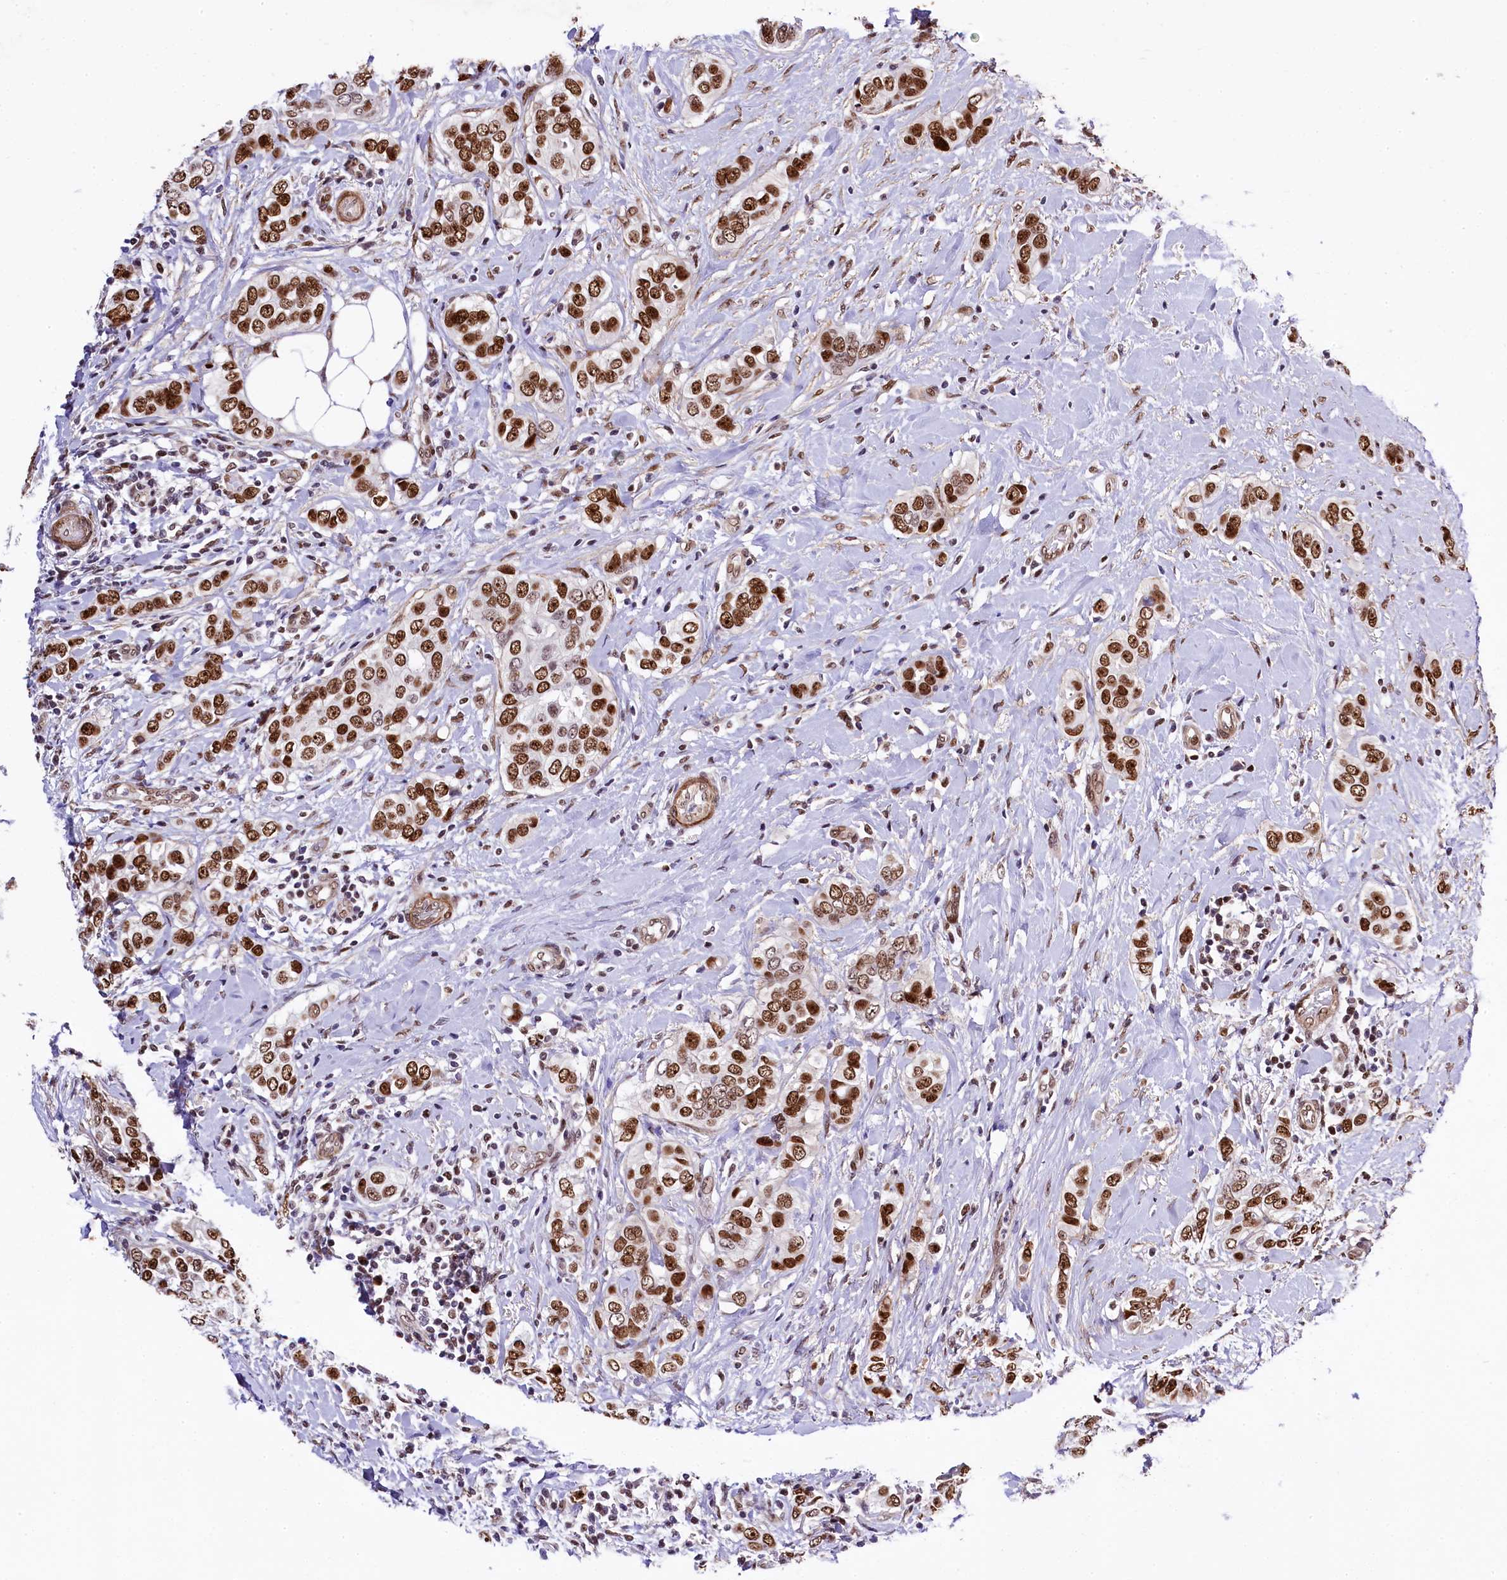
{"staining": {"intensity": "moderate", "quantity": ">75%", "location": "nuclear"}, "tissue": "breast cancer", "cell_type": "Tumor cells", "image_type": "cancer", "snomed": [{"axis": "morphology", "description": "Lobular carcinoma"}, {"axis": "topography", "description": "Breast"}], "caption": "IHC of breast cancer (lobular carcinoma) demonstrates medium levels of moderate nuclear expression in approximately >75% of tumor cells.", "gene": "SAMD10", "patient": {"sex": "female", "age": 51}}